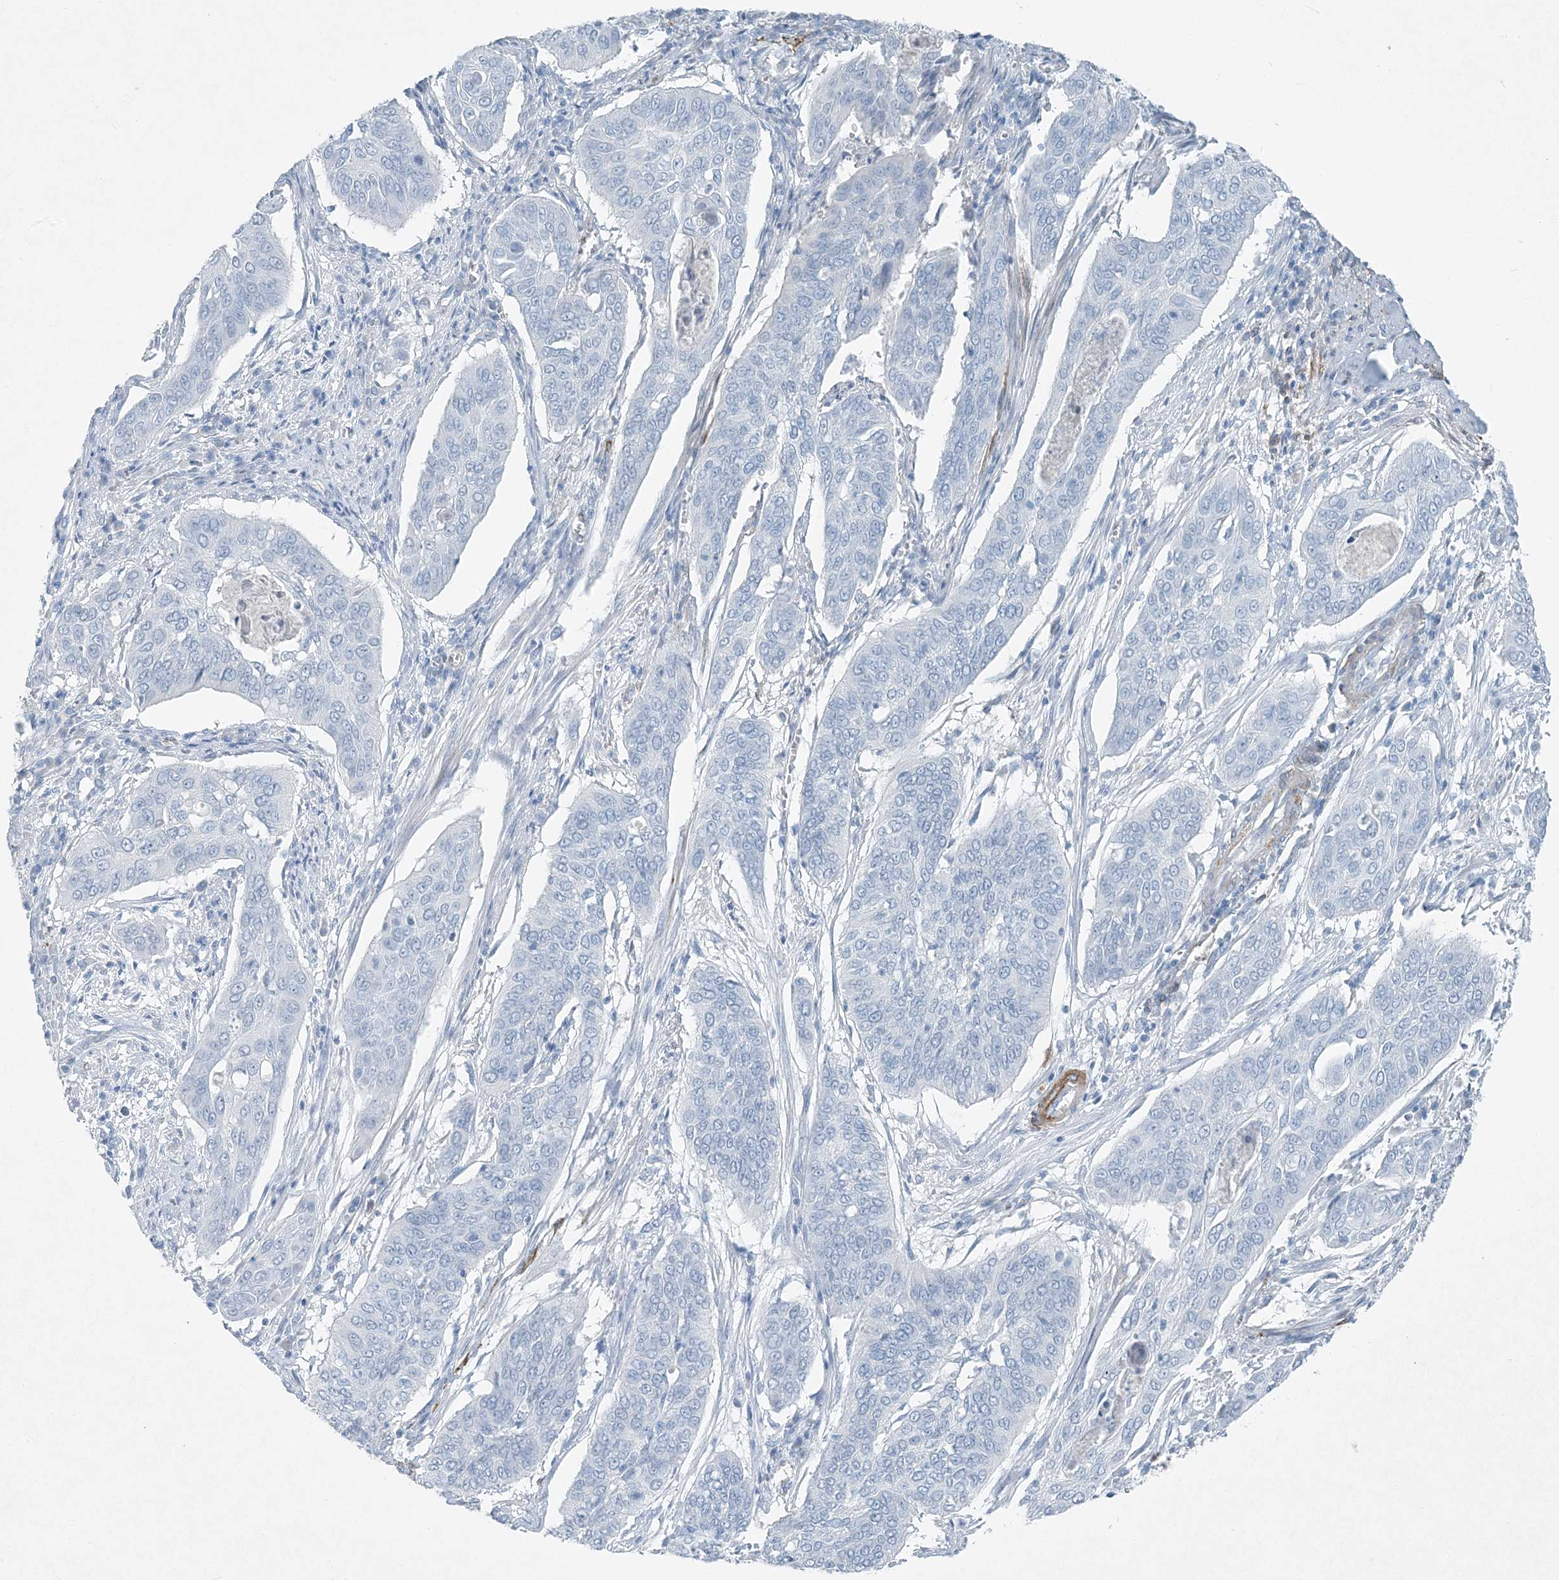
{"staining": {"intensity": "negative", "quantity": "none", "location": "none"}, "tissue": "cervical cancer", "cell_type": "Tumor cells", "image_type": "cancer", "snomed": [{"axis": "morphology", "description": "Squamous cell carcinoma, NOS"}, {"axis": "topography", "description": "Cervix"}], "caption": "Tumor cells are negative for protein expression in human cervical cancer.", "gene": "PGM5", "patient": {"sex": "female", "age": 39}}